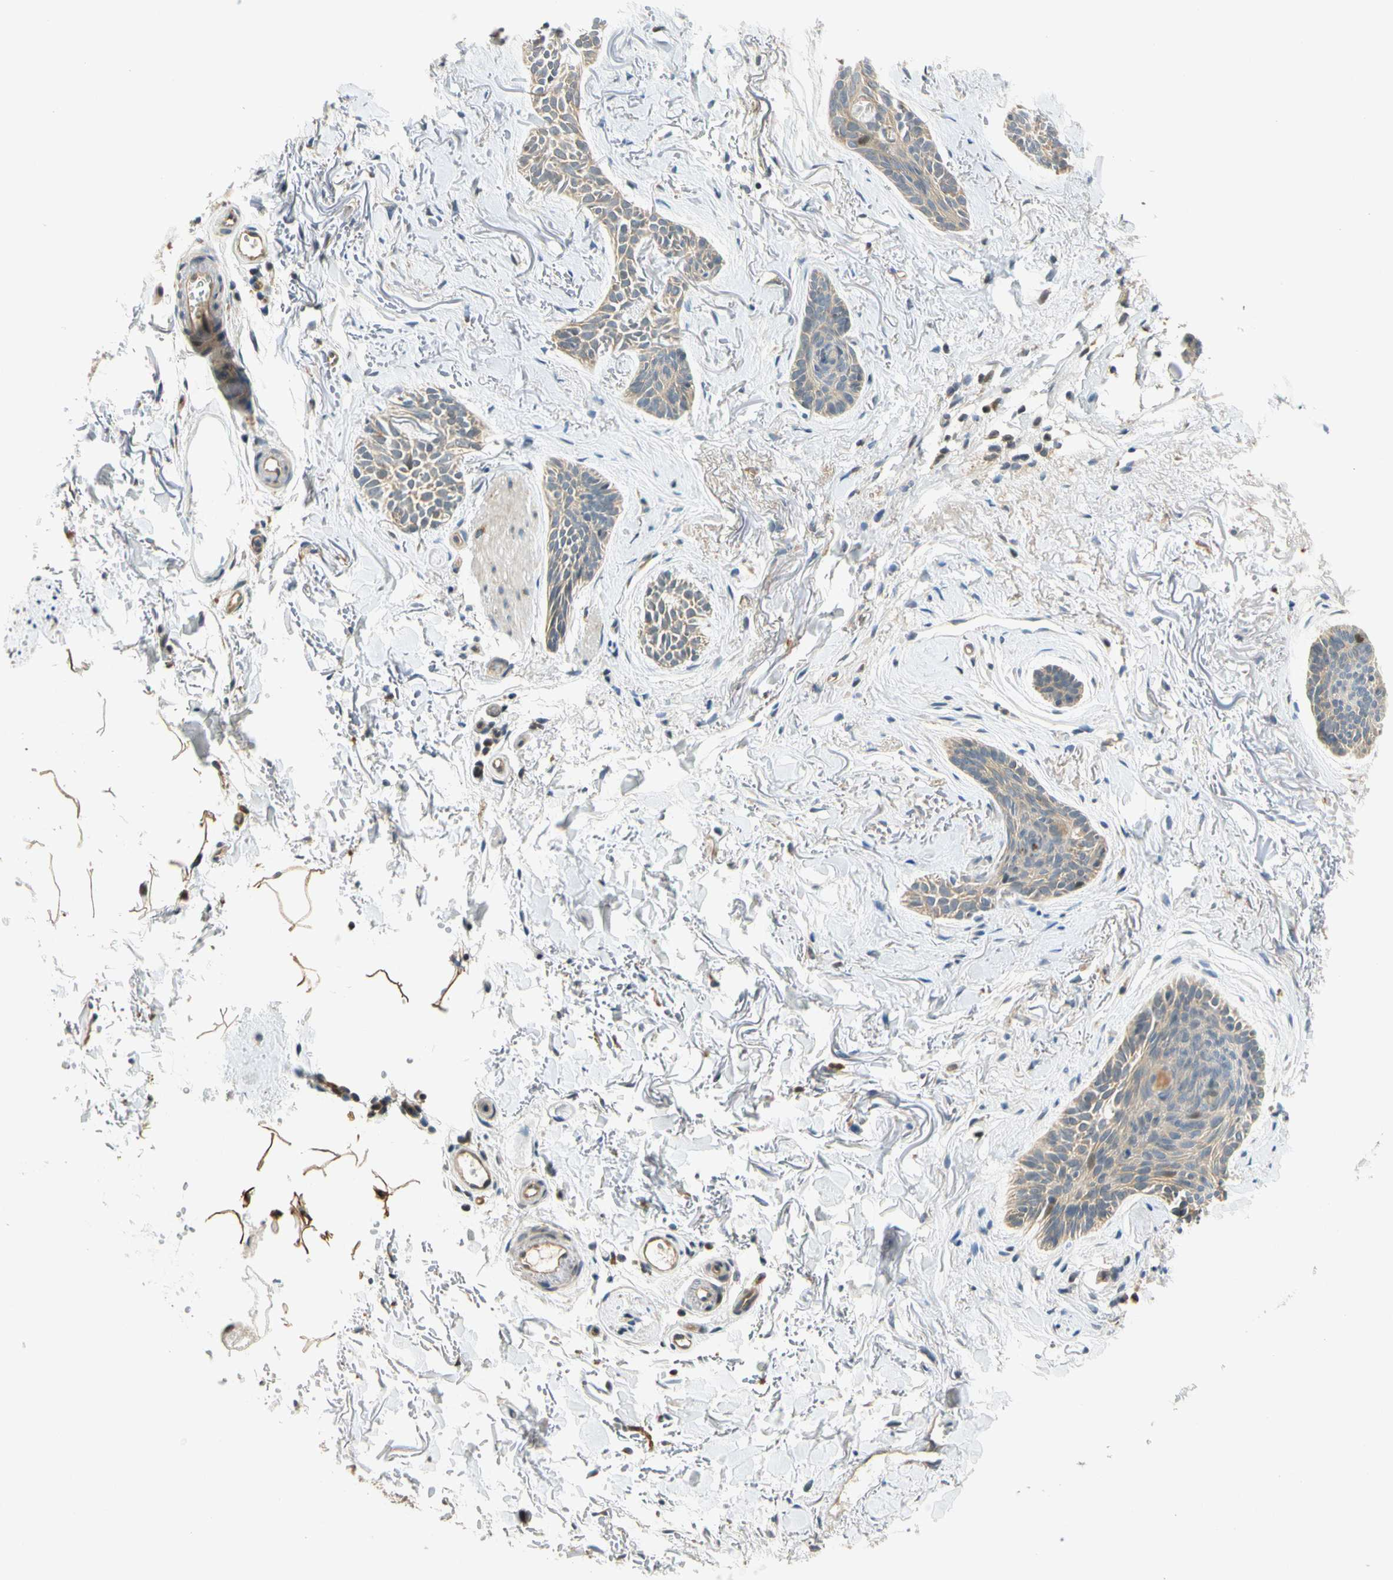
{"staining": {"intensity": "weak", "quantity": ">75%", "location": "cytoplasmic/membranous"}, "tissue": "skin cancer", "cell_type": "Tumor cells", "image_type": "cancer", "snomed": [{"axis": "morphology", "description": "Basal cell carcinoma"}, {"axis": "topography", "description": "Skin"}], "caption": "Human skin cancer (basal cell carcinoma) stained for a protein (brown) reveals weak cytoplasmic/membranous positive staining in approximately >75% of tumor cells.", "gene": "GATD1", "patient": {"sex": "female", "age": 84}}